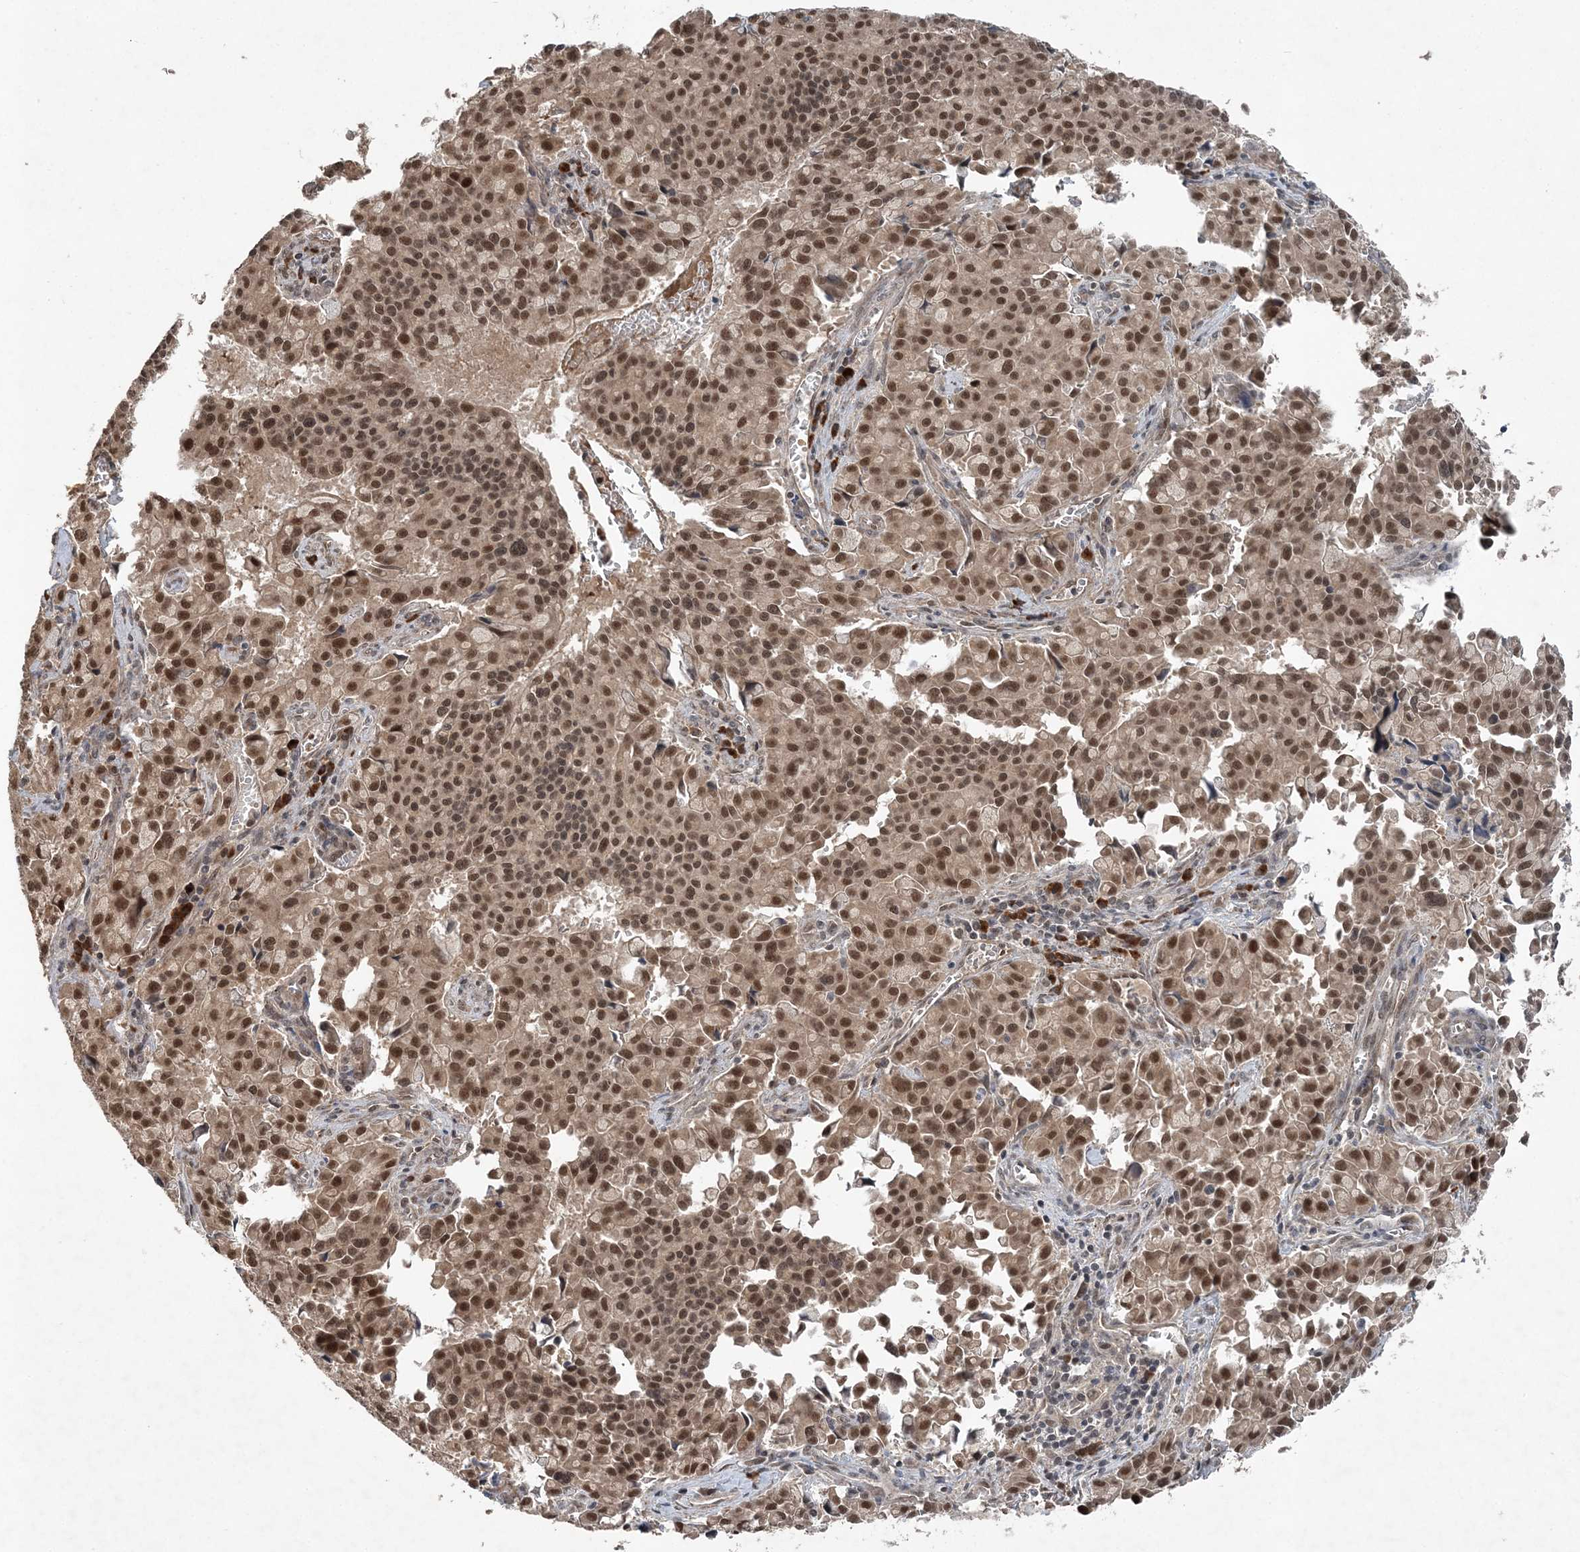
{"staining": {"intensity": "strong", "quantity": ">75%", "location": "nuclear"}, "tissue": "pancreatic cancer", "cell_type": "Tumor cells", "image_type": "cancer", "snomed": [{"axis": "morphology", "description": "Adenocarcinoma, NOS"}, {"axis": "topography", "description": "Pancreas"}], "caption": "Immunohistochemical staining of pancreatic cancer shows high levels of strong nuclear expression in about >75% of tumor cells.", "gene": "QTRT2", "patient": {"sex": "male", "age": 65}}